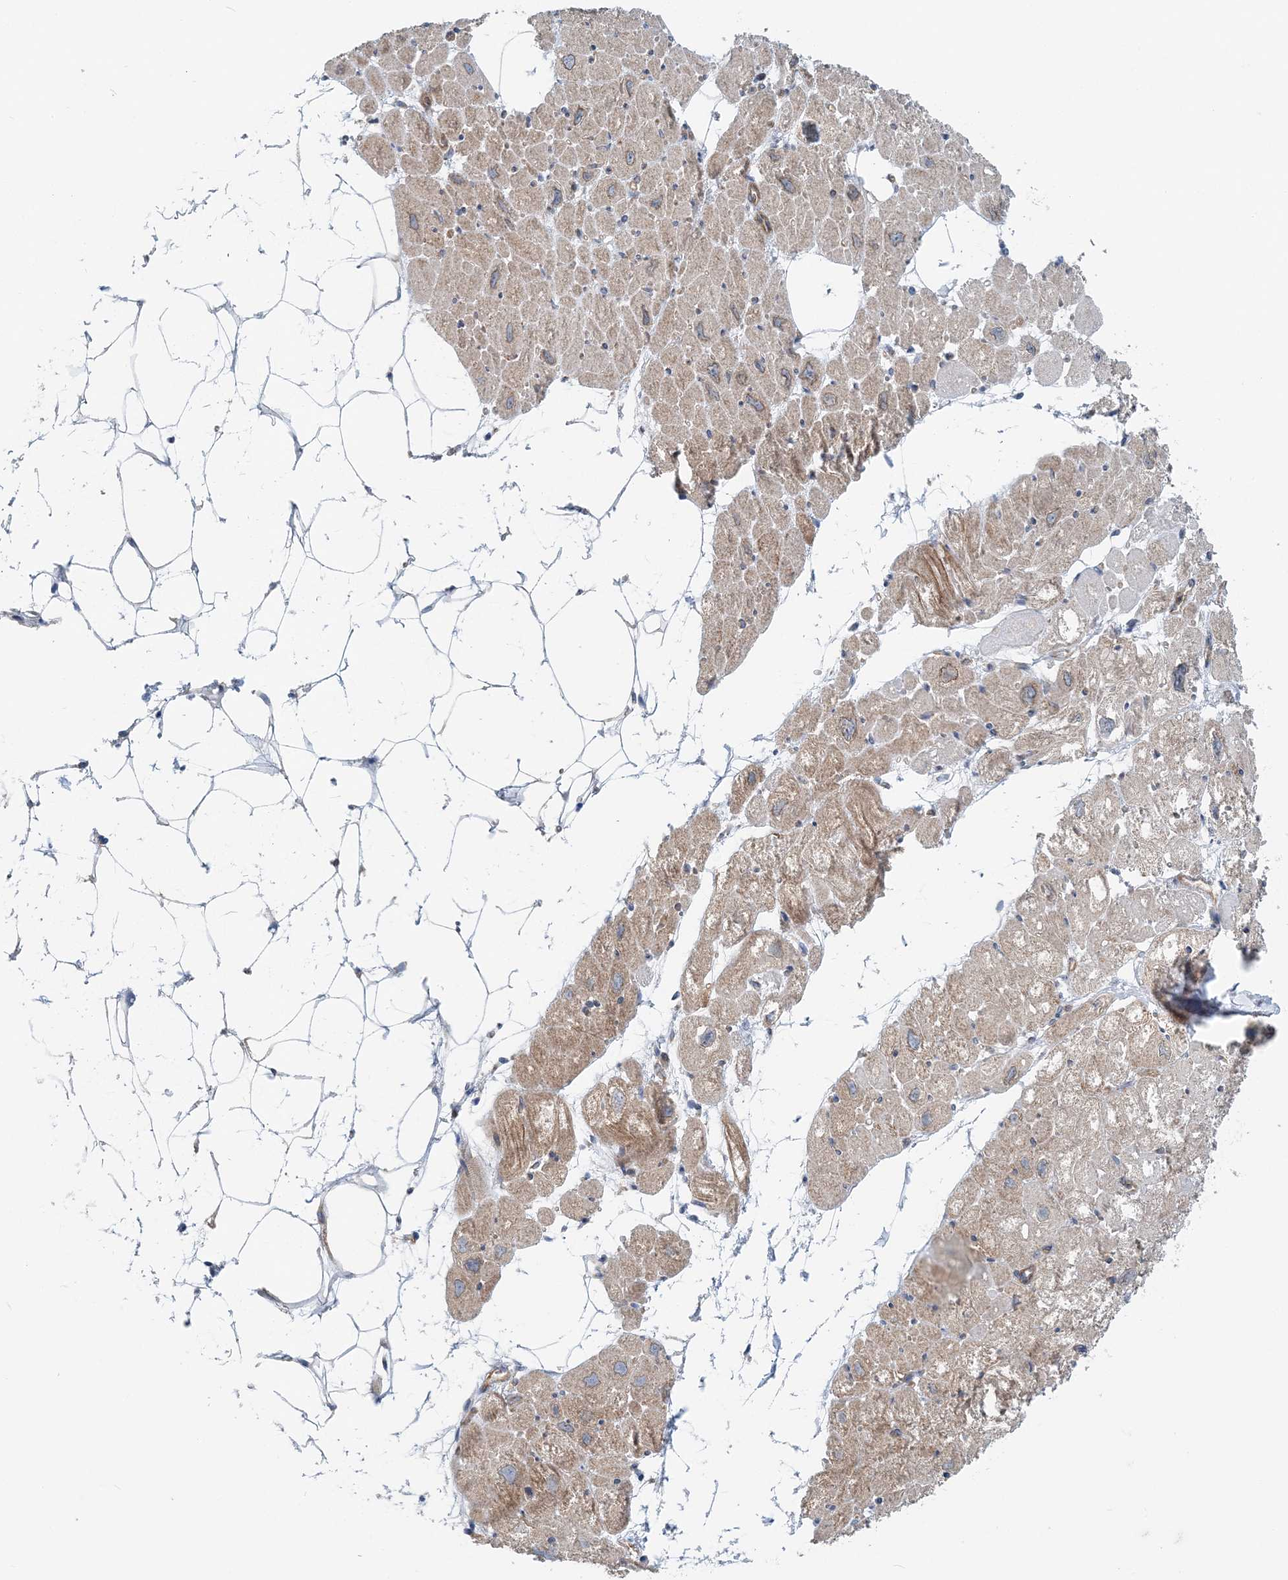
{"staining": {"intensity": "weak", "quantity": "25%-75%", "location": "cytoplasmic/membranous"}, "tissue": "heart muscle", "cell_type": "Cardiomyocytes", "image_type": "normal", "snomed": [{"axis": "morphology", "description": "Normal tissue, NOS"}, {"axis": "topography", "description": "Heart"}], "caption": "Heart muscle stained for a protein (brown) displays weak cytoplasmic/membranous positive positivity in approximately 25%-75% of cardiomyocytes.", "gene": "MOB4", "patient": {"sex": "male", "age": 50}}